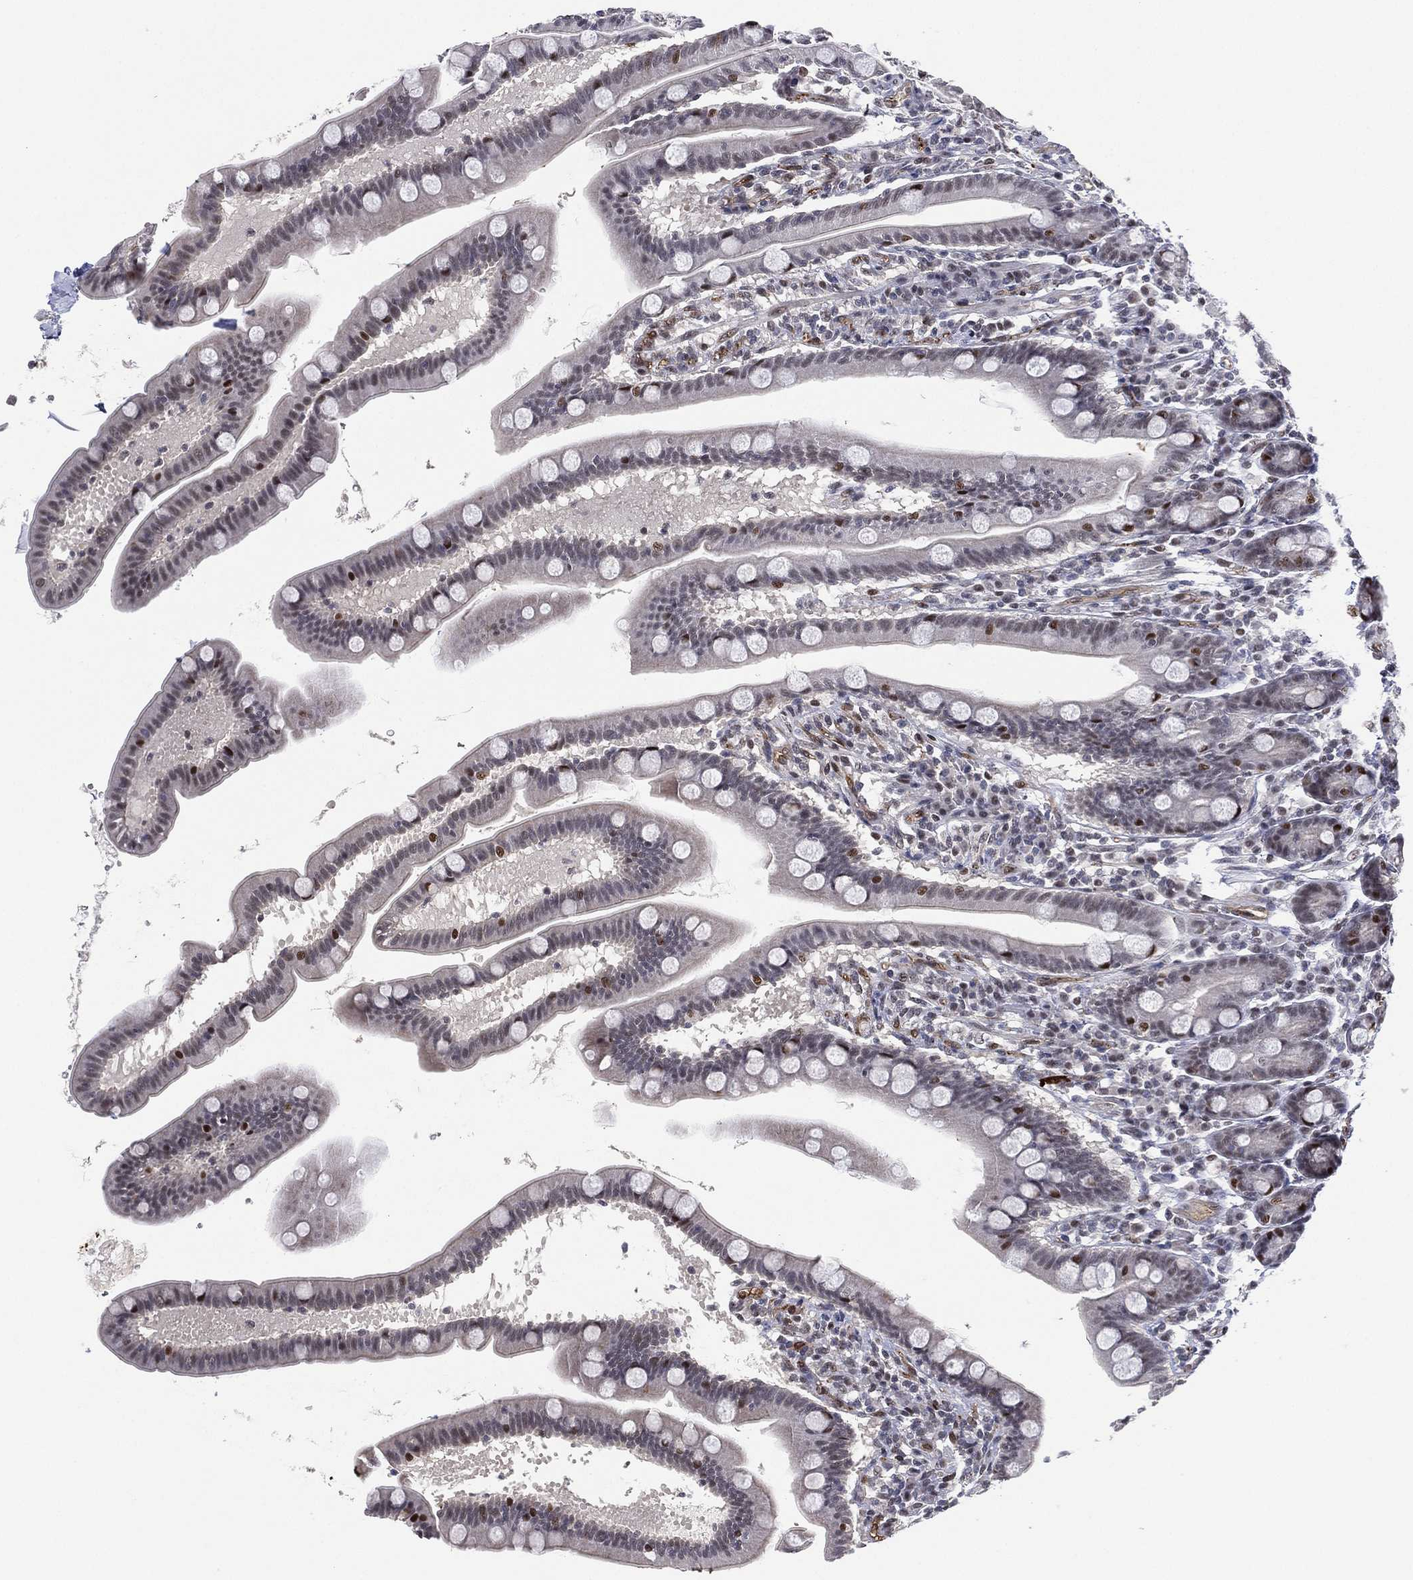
{"staining": {"intensity": "moderate", "quantity": "<25%", "location": "nuclear"}, "tissue": "small intestine", "cell_type": "Glandular cells", "image_type": "normal", "snomed": [{"axis": "morphology", "description": "Normal tissue, NOS"}, {"axis": "topography", "description": "Small intestine"}], "caption": "A photomicrograph of small intestine stained for a protein reveals moderate nuclear brown staining in glandular cells. (IHC, brightfield microscopy, high magnification).", "gene": "GSE1", "patient": {"sex": "male", "age": 66}}